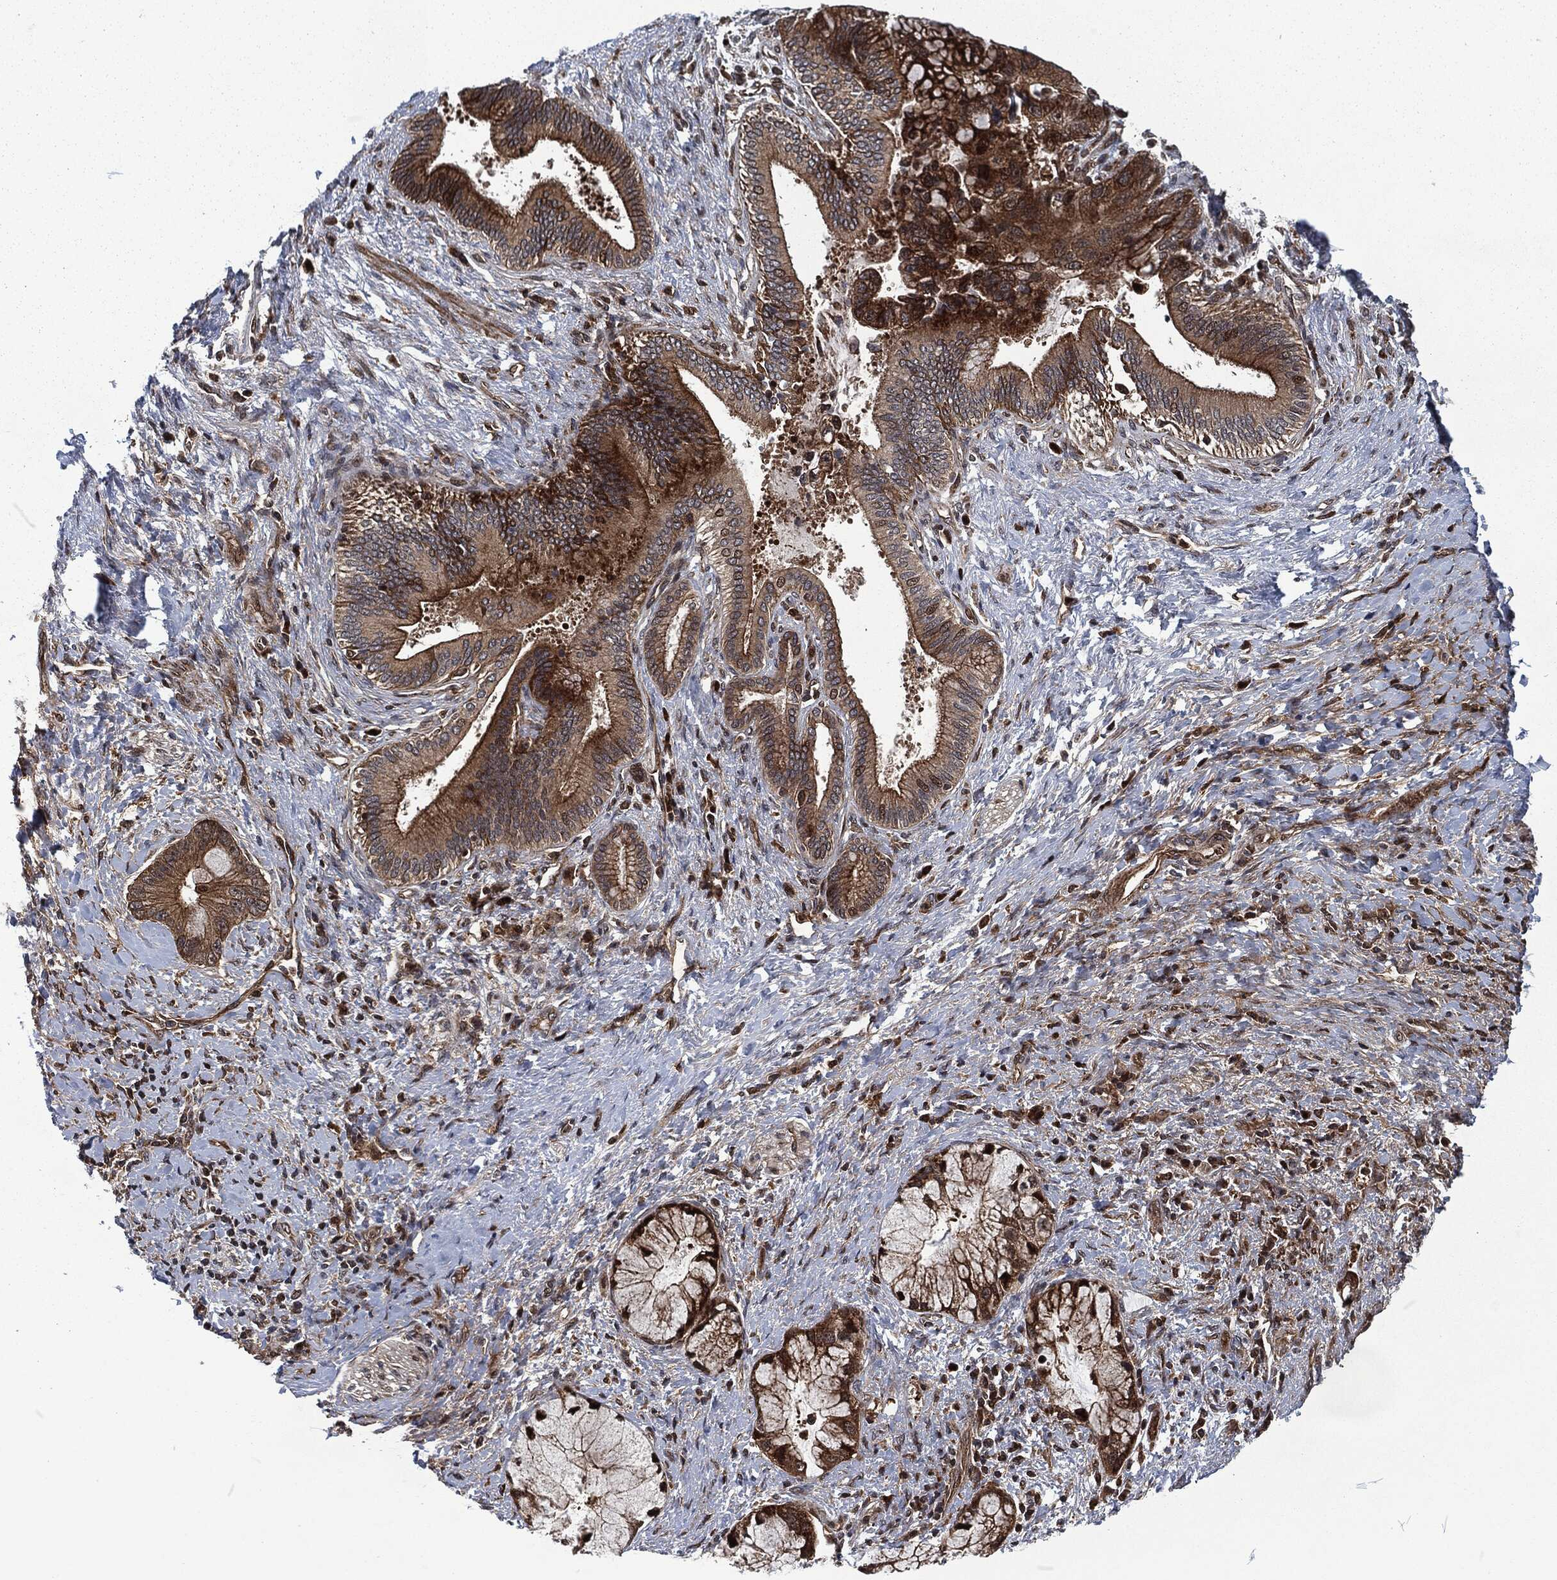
{"staining": {"intensity": "moderate", "quantity": ">75%", "location": "cytoplasmic/membranous"}, "tissue": "liver cancer", "cell_type": "Tumor cells", "image_type": "cancer", "snomed": [{"axis": "morphology", "description": "Normal tissue, NOS"}, {"axis": "morphology", "description": "Cholangiocarcinoma"}, {"axis": "topography", "description": "Liver"}, {"axis": "topography", "description": "Peripheral nerve tissue"}], "caption": "Cholangiocarcinoma (liver) stained with DAB immunohistochemistry (IHC) reveals medium levels of moderate cytoplasmic/membranous expression in about >75% of tumor cells.", "gene": "CMPK2", "patient": {"sex": "male", "age": 50}}